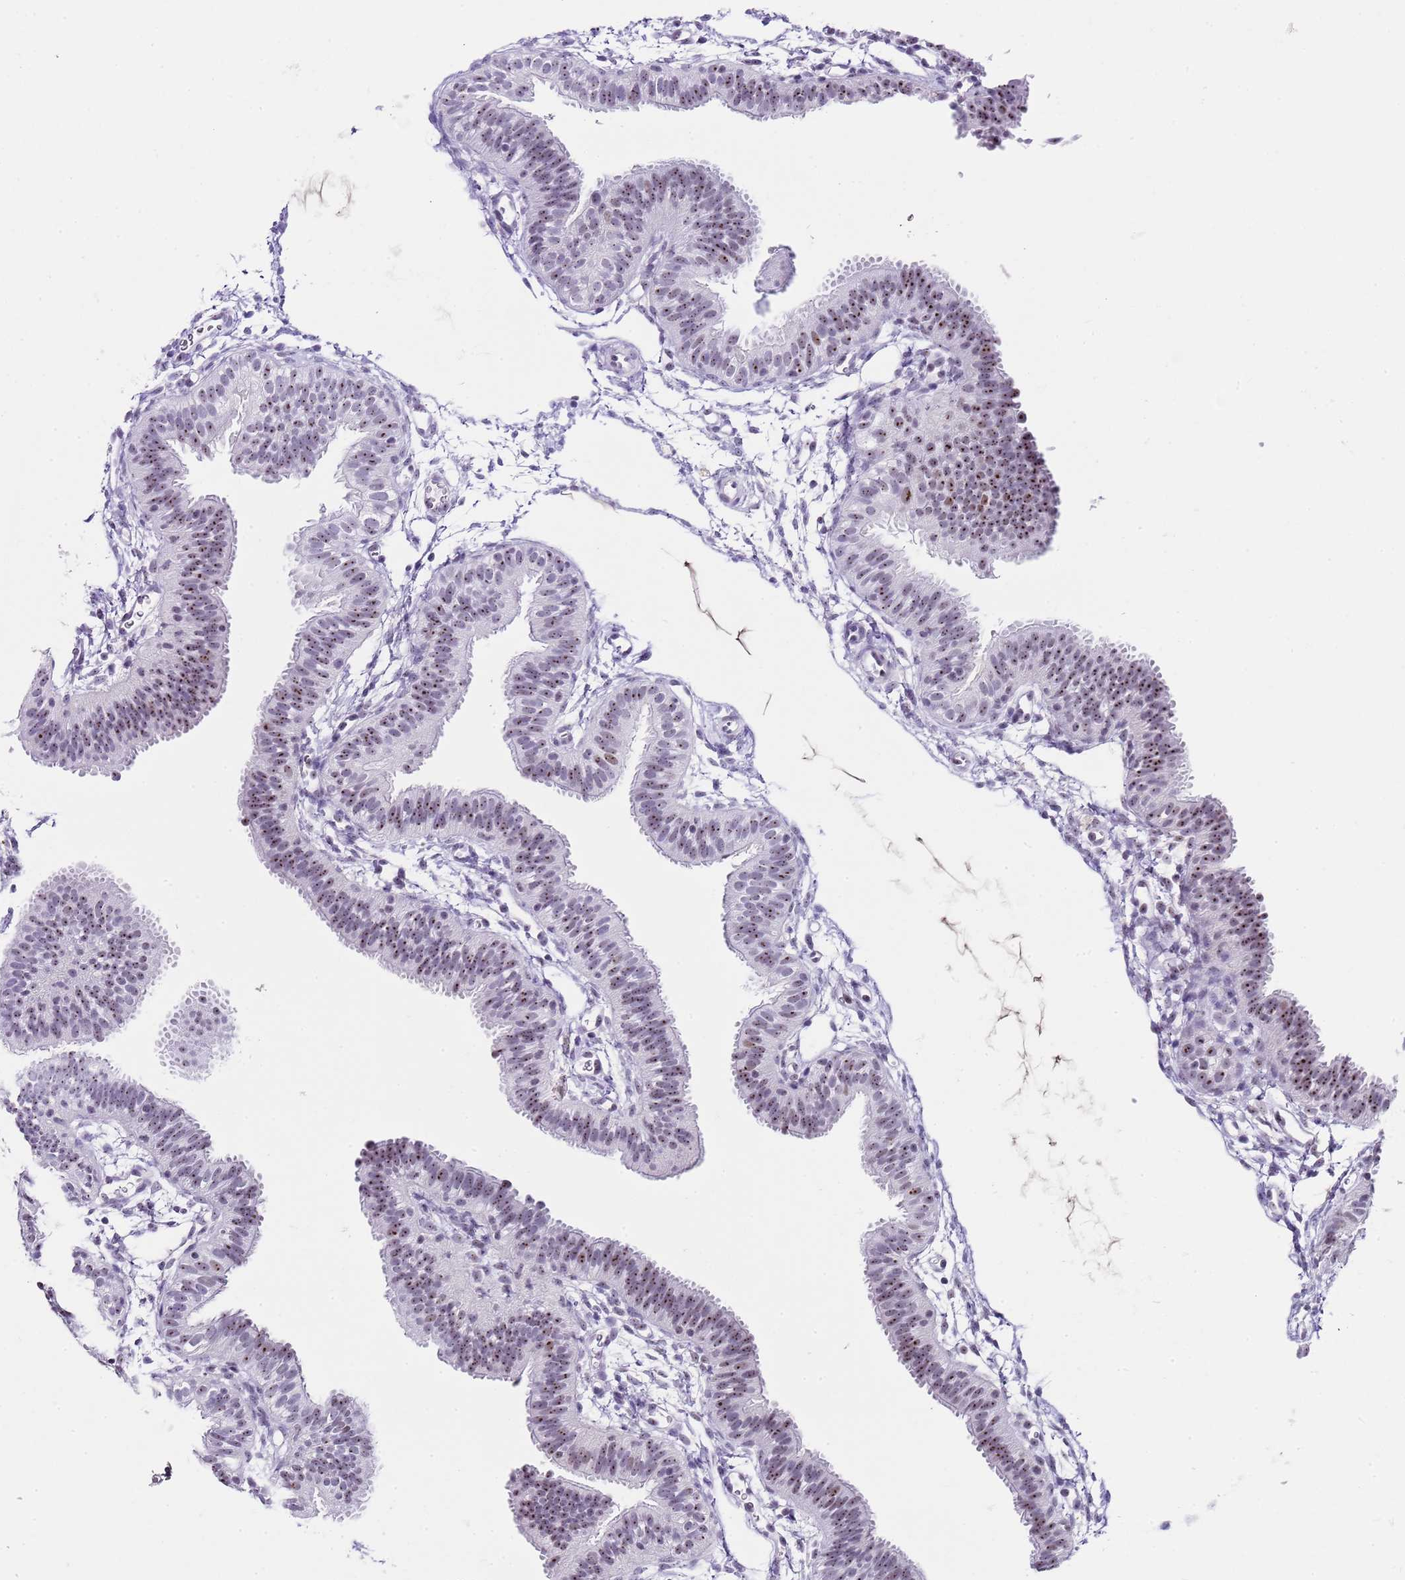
{"staining": {"intensity": "moderate", "quantity": ">75%", "location": "nuclear"}, "tissue": "fallopian tube", "cell_type": "Glandular cells", "image_type": "normal", "snomed": [{"axis": "morphology", "description": "Normal tissue, NOS"}, {"axis": "topography", "description": "Fallopian tube"}], "caption": "Glandular cells exhibit medium levels of moderate nuclear expression in about >75% of cells in unremarkable human fallopian tube. (Brightfield microscopy of DAB IHC at high magnification).", "gene": "NOP56", "patient": {"sex": "female", "age": 35}}